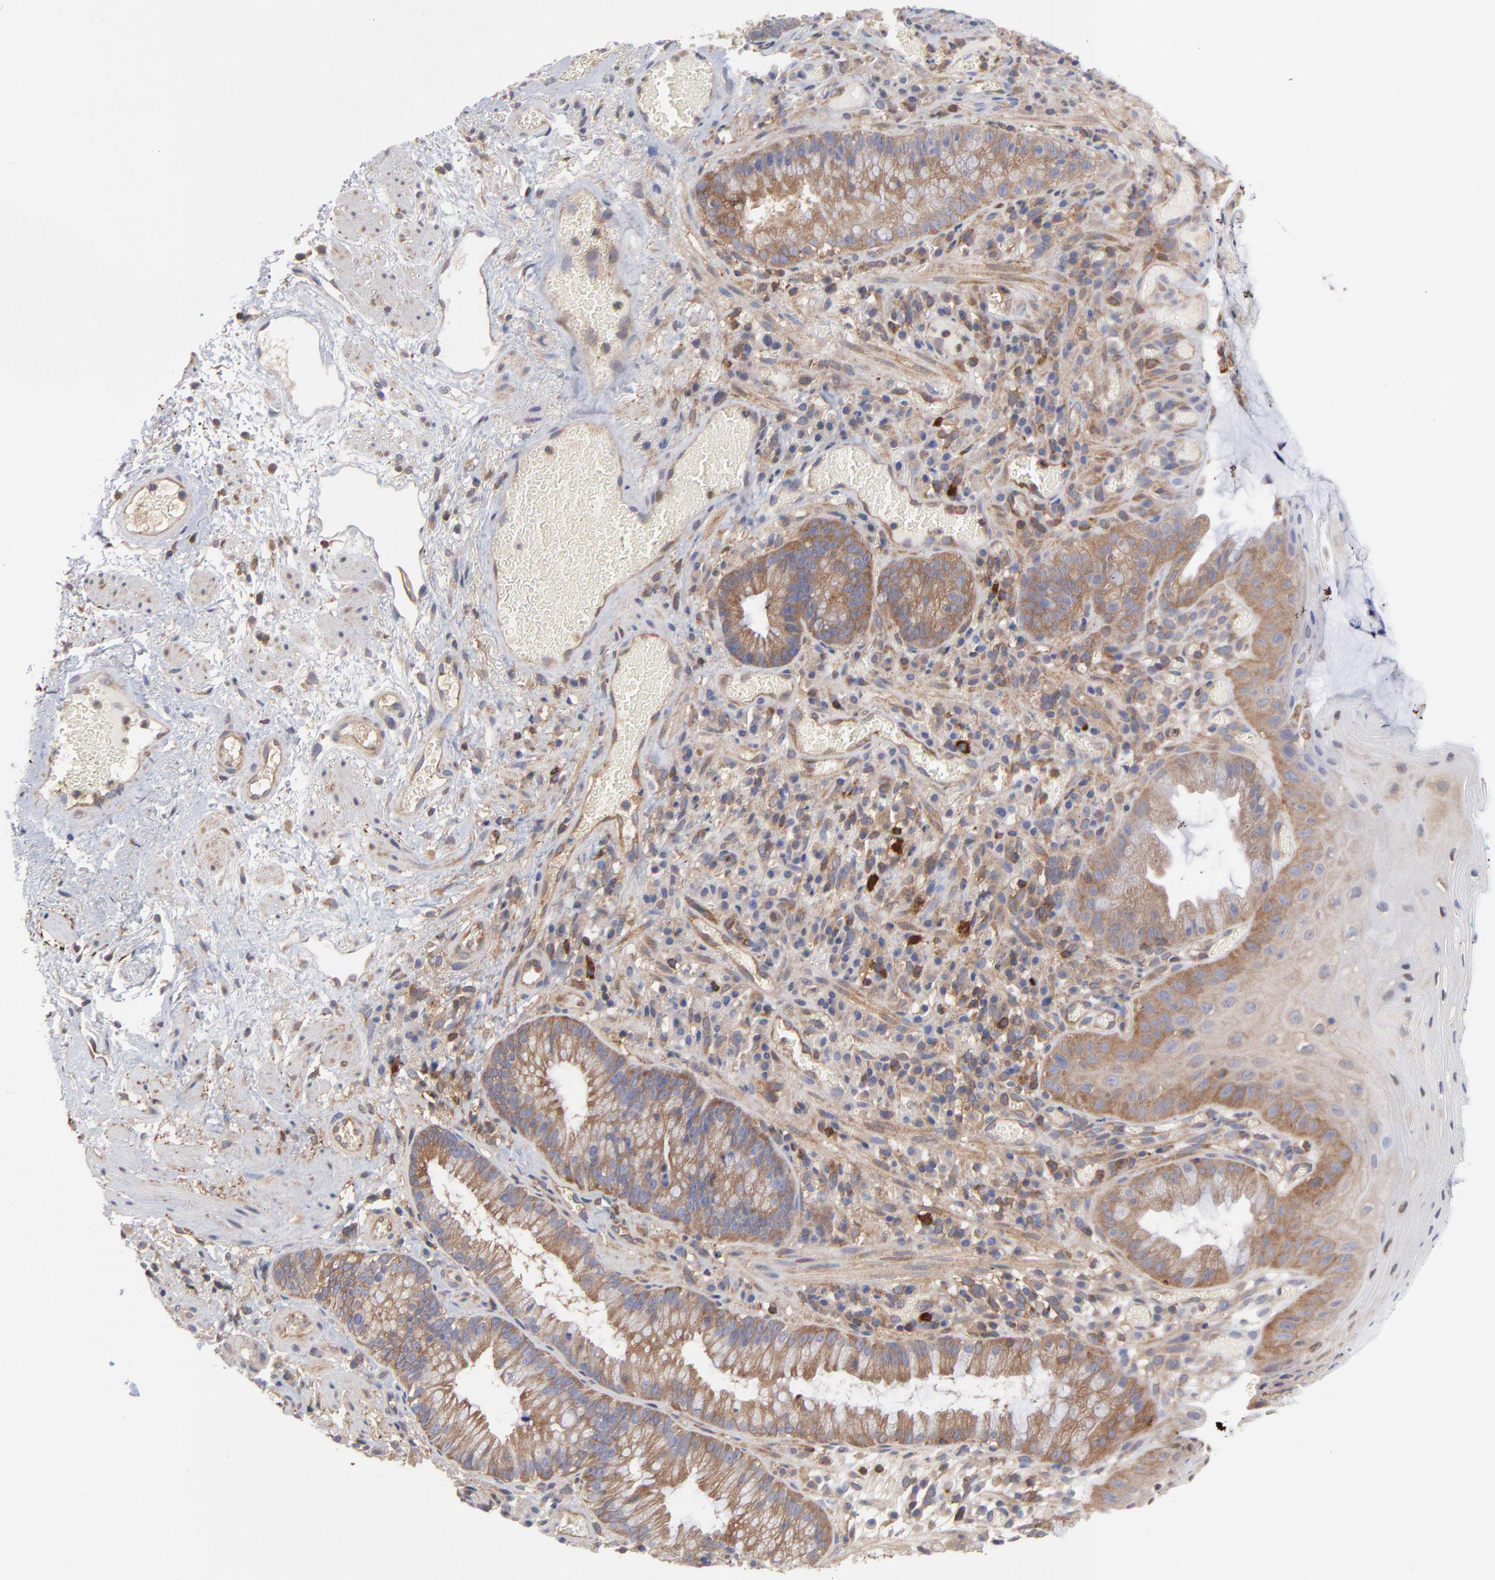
{"staining": {"intensity": "weak", "quantity": ">75%", "location": "cytoplasmic/membranous"}, "tissue": "skin", "cell_type": "Epidermal cells", "image_type": "normal", "snomed": [{"axis": "morphology", "description": "Normal tissue, NOS"}, {"axis": "morphology", "description": "Hemorrhoids"}, {"axis": "morphology", "description": "Inflammation, NOS"}, {"axis": "topography", "description": "Anal"}], "caption": "Approximately >75% of epidermal cells in unremarkable skin display weak cytoplasmic/membranous protein positivity as visualized by brown immunohistochemical staining.", "gene": "NFKBIA", "patient": {"sex": "male", "age": 60}}